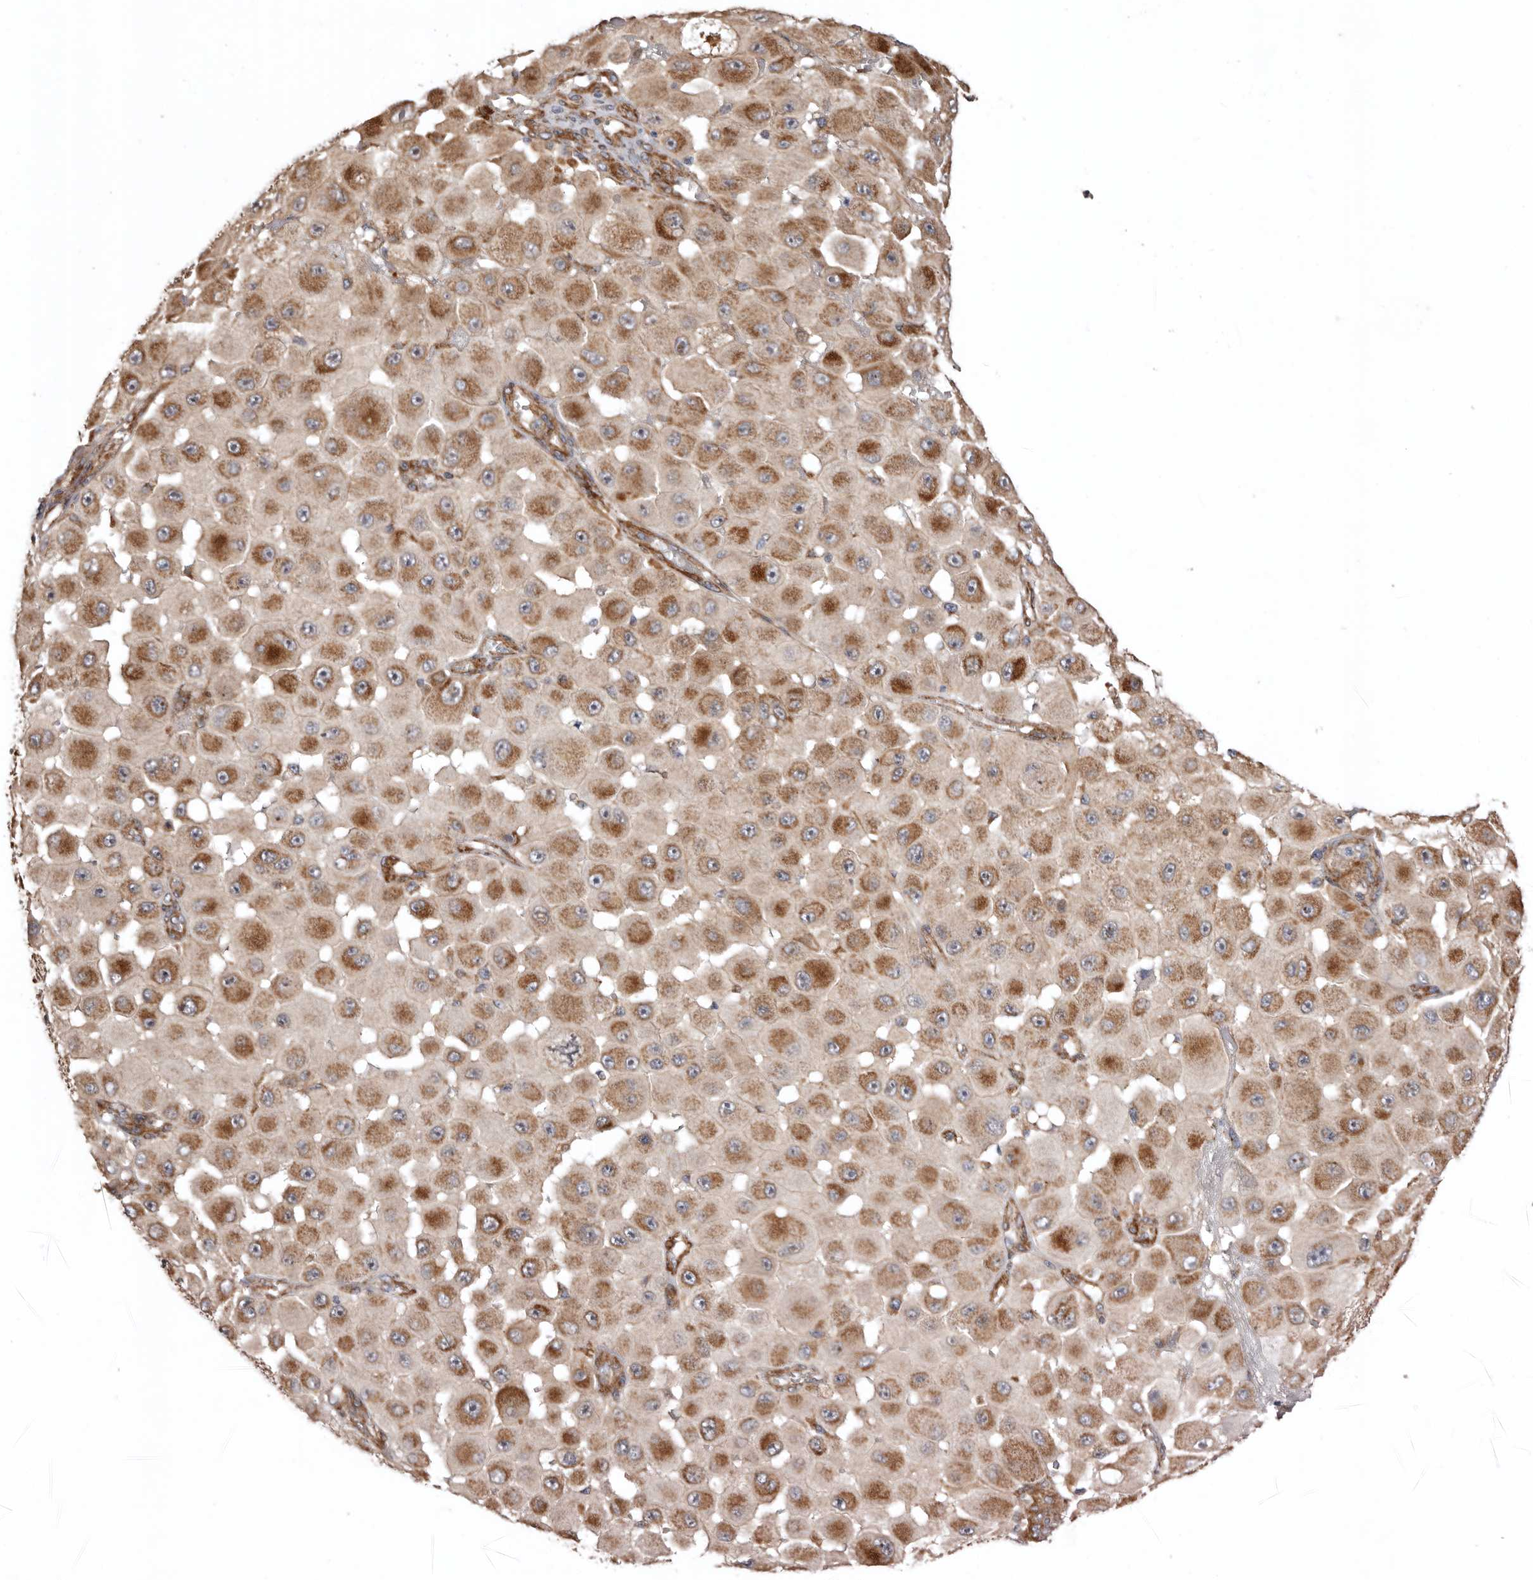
{"staining": {"intensity": "moderate", "quantity": ">75%", "location": "cytoplasmic/membranous"}, "tissue": "melanoma", "cell_type": "Tumor cells", "image_type": "cancer", "snomed": [{"axis": "morphology", "description": "Malignant melanoma, NOS"}, {"axis": "topography", "description": "Skin"}], "caption": "A medium amount of moderate cytoplasmic/membranous expression is identified in approximately >75% of tumor cells in malignant melanoma tissue. The staining was performed using DAB to visualize the protein expression in brown, while the nuclei were stained in blue with hematoxylin (Magnification: 20x).", "gene": "PROKR1", "patient": {"sex": "female", "age": 81}}